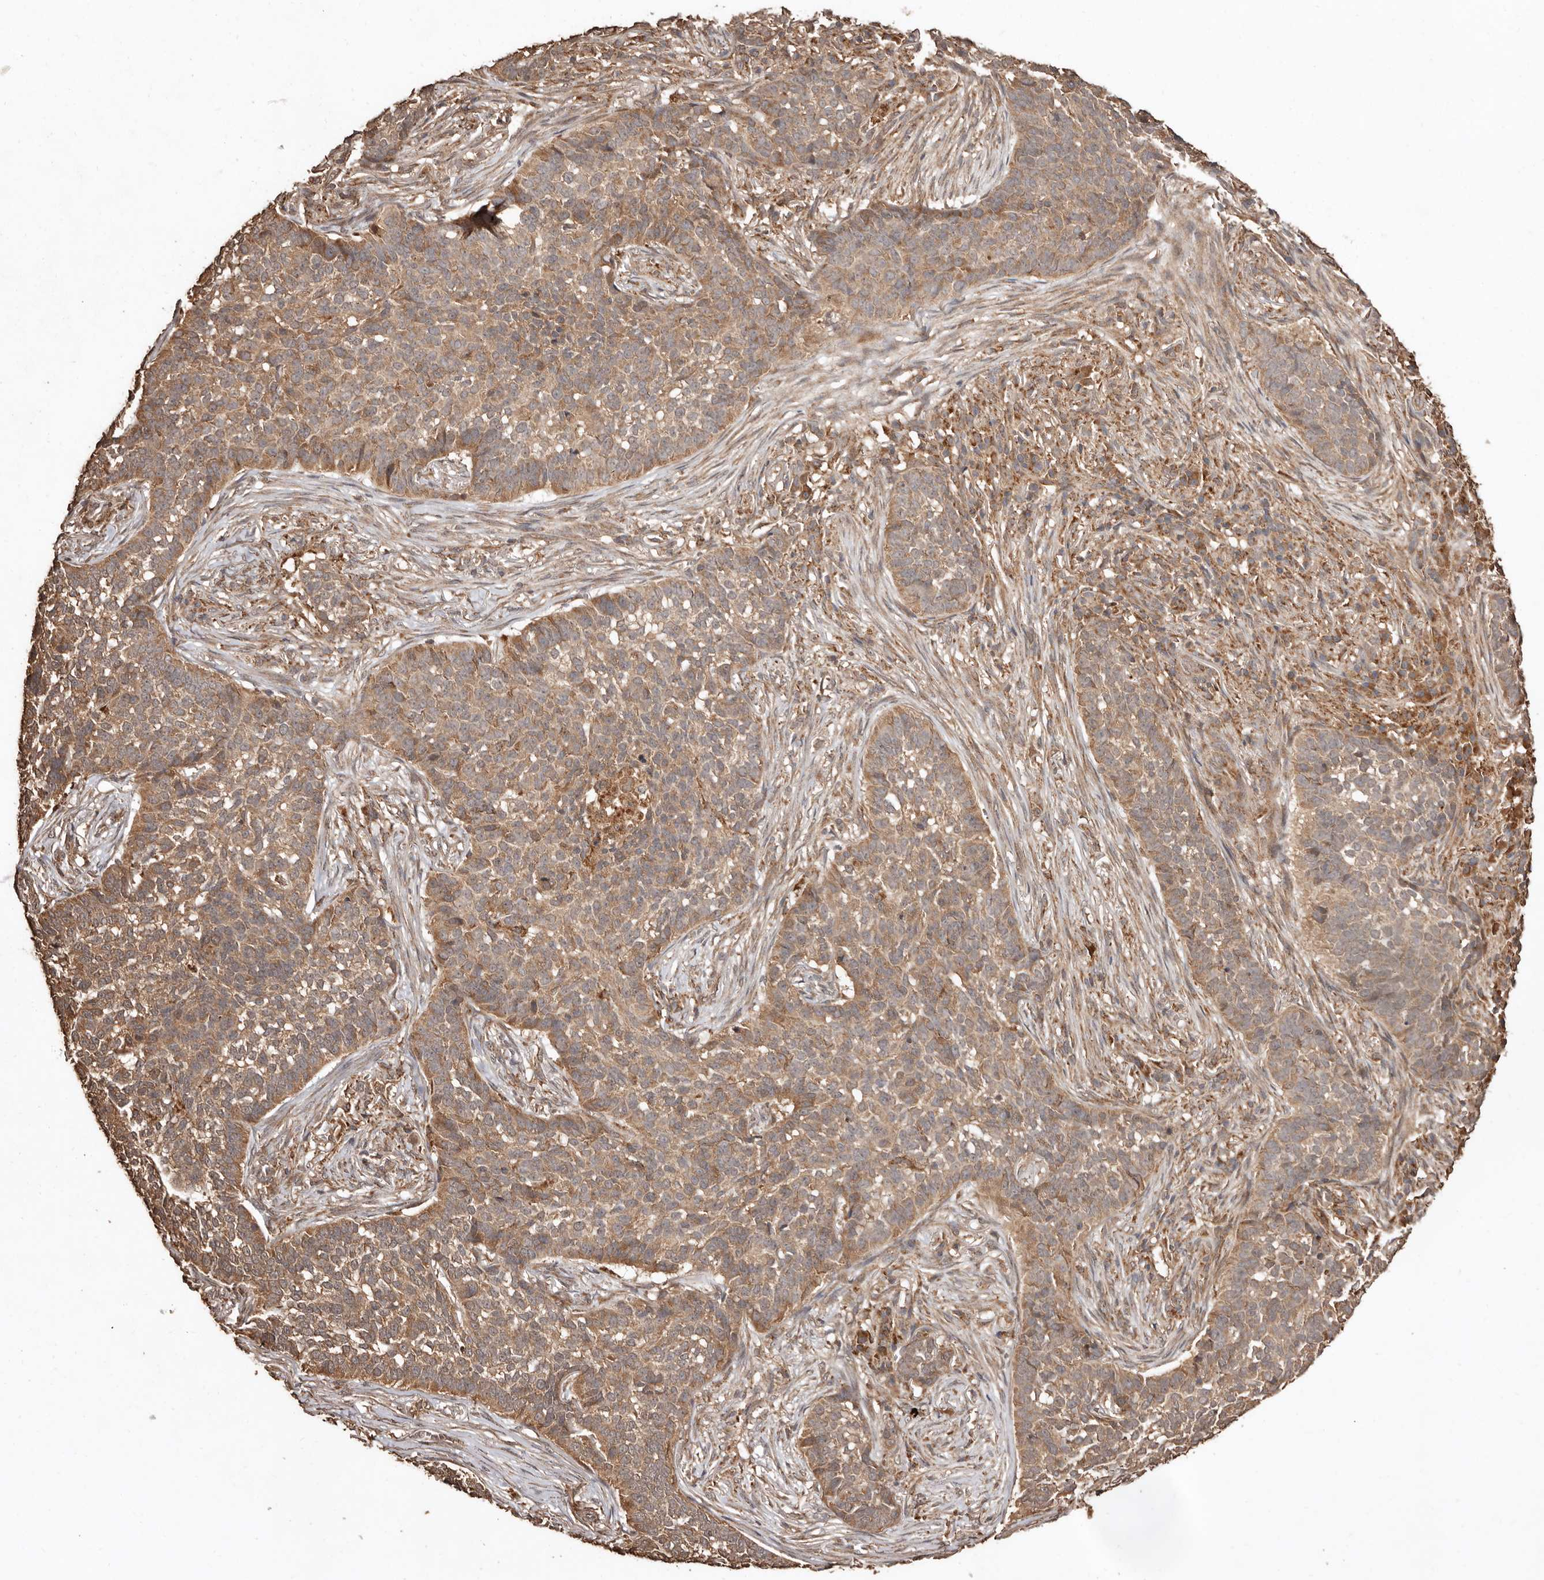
{"staining": {"intensity": "moderate", "quantity": ">75%", "location": "cytoplasmic/membranous"}, "tissue": "skin cancer", "cell_type": "Tumor cells", "image_type": "cancer", "snomed": [{"axis": "morphology", "description": "Basal cell carcinoma"}, {"axis": "topography", "description": "Skin"}], "caption": "Protein staining demonstrates moderate cytoplasmic/membranous expression in approximately >75% of tumor cells in skin cancer.", "gene": "RWDD1", "patient": {"sex": "male", "age": 85}}